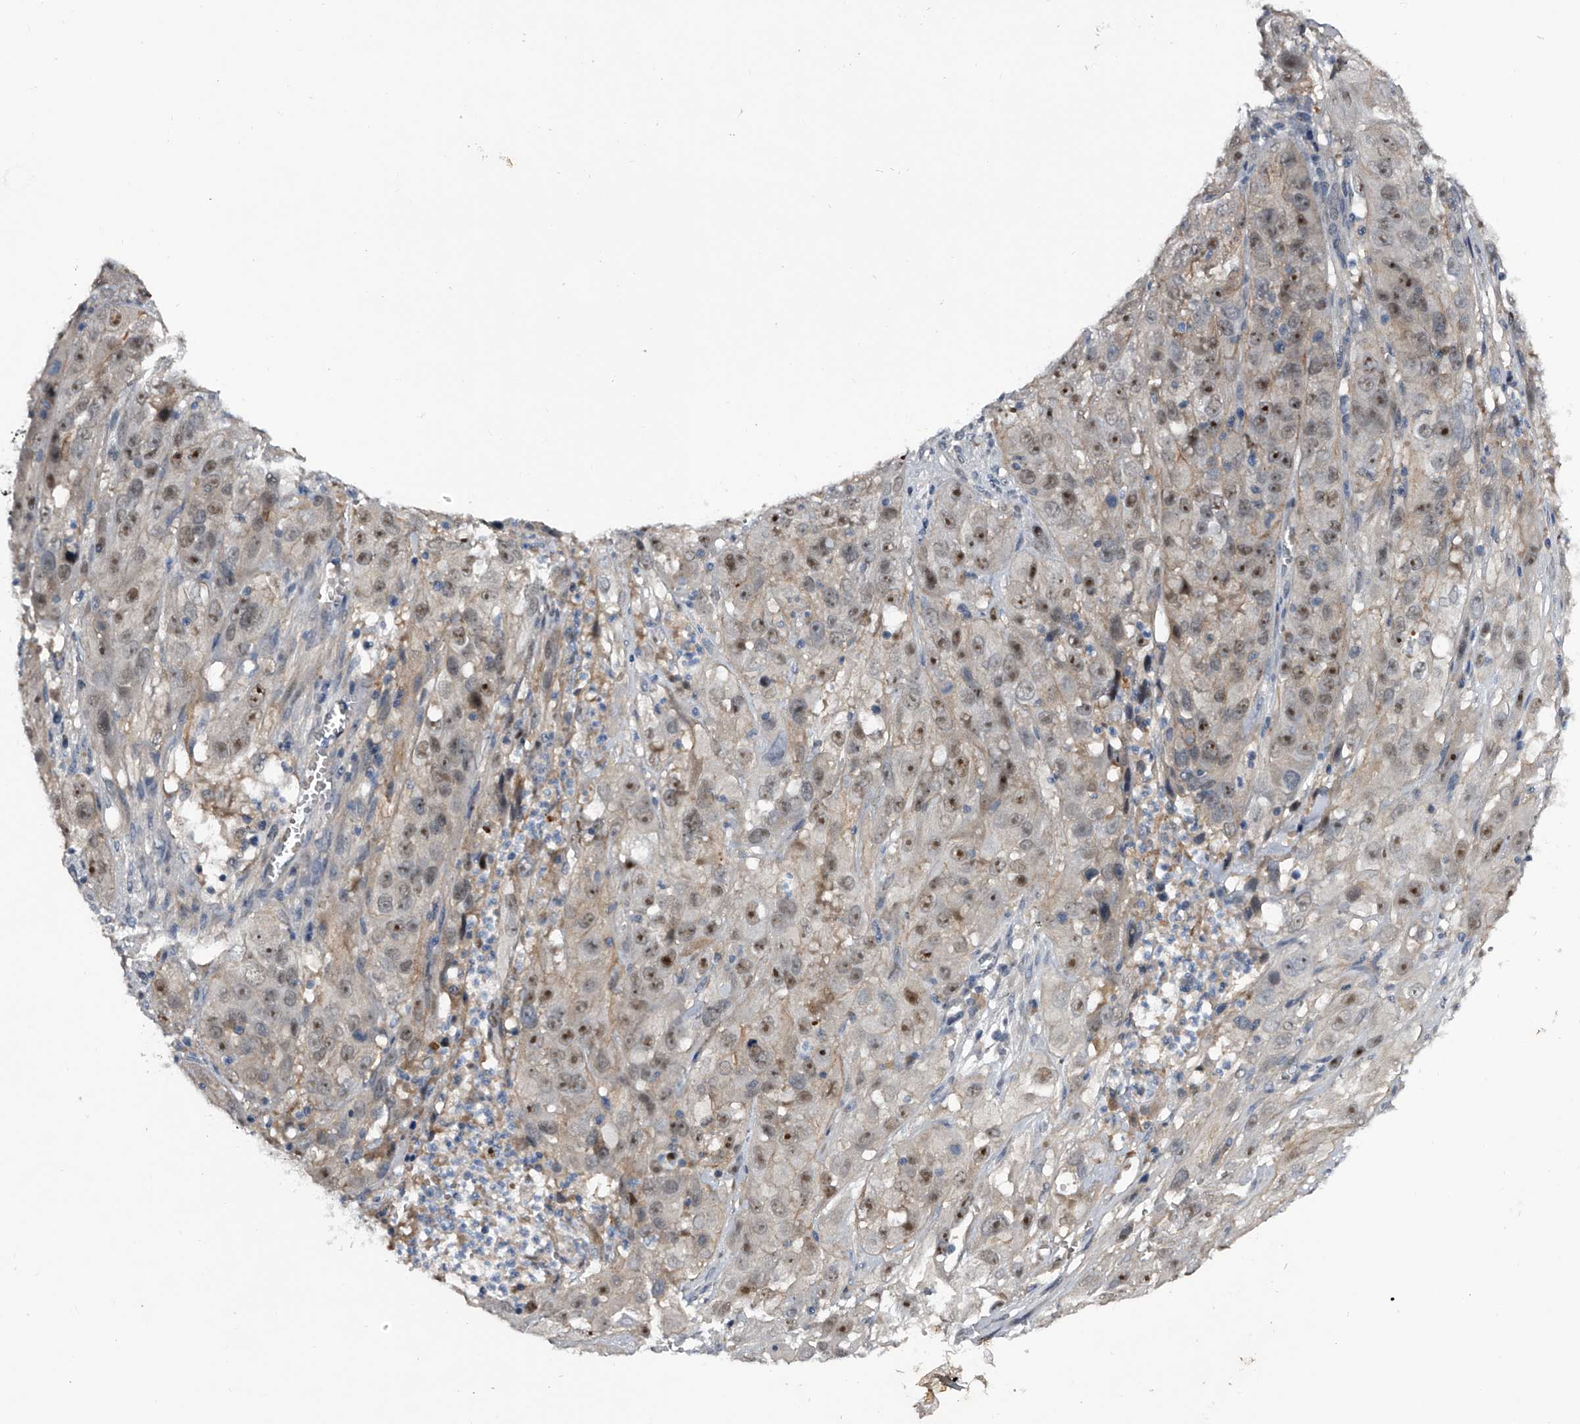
{"staining": {"intensity": "moderate", "quantity": "25%-75%", "location": "nuclear"}, "tissue": "cervical cancer", "cell_type": "Tumor cells", "image_type": "cancer", "snomed": [{"axis": "morphology", "description": "Squamous cell carcinoma, NOS"}, {"axis": "topography", "description": "Cervix"}], "caption": "There is medium levels of moderate nuclear staining in tumor cells of cervical cancer (squamous cell carcinoma), as demonstrated by immunohistochemical staining (brown color).", "gene": "MDN1", "patient": {"sex": "female", "age": 32}}